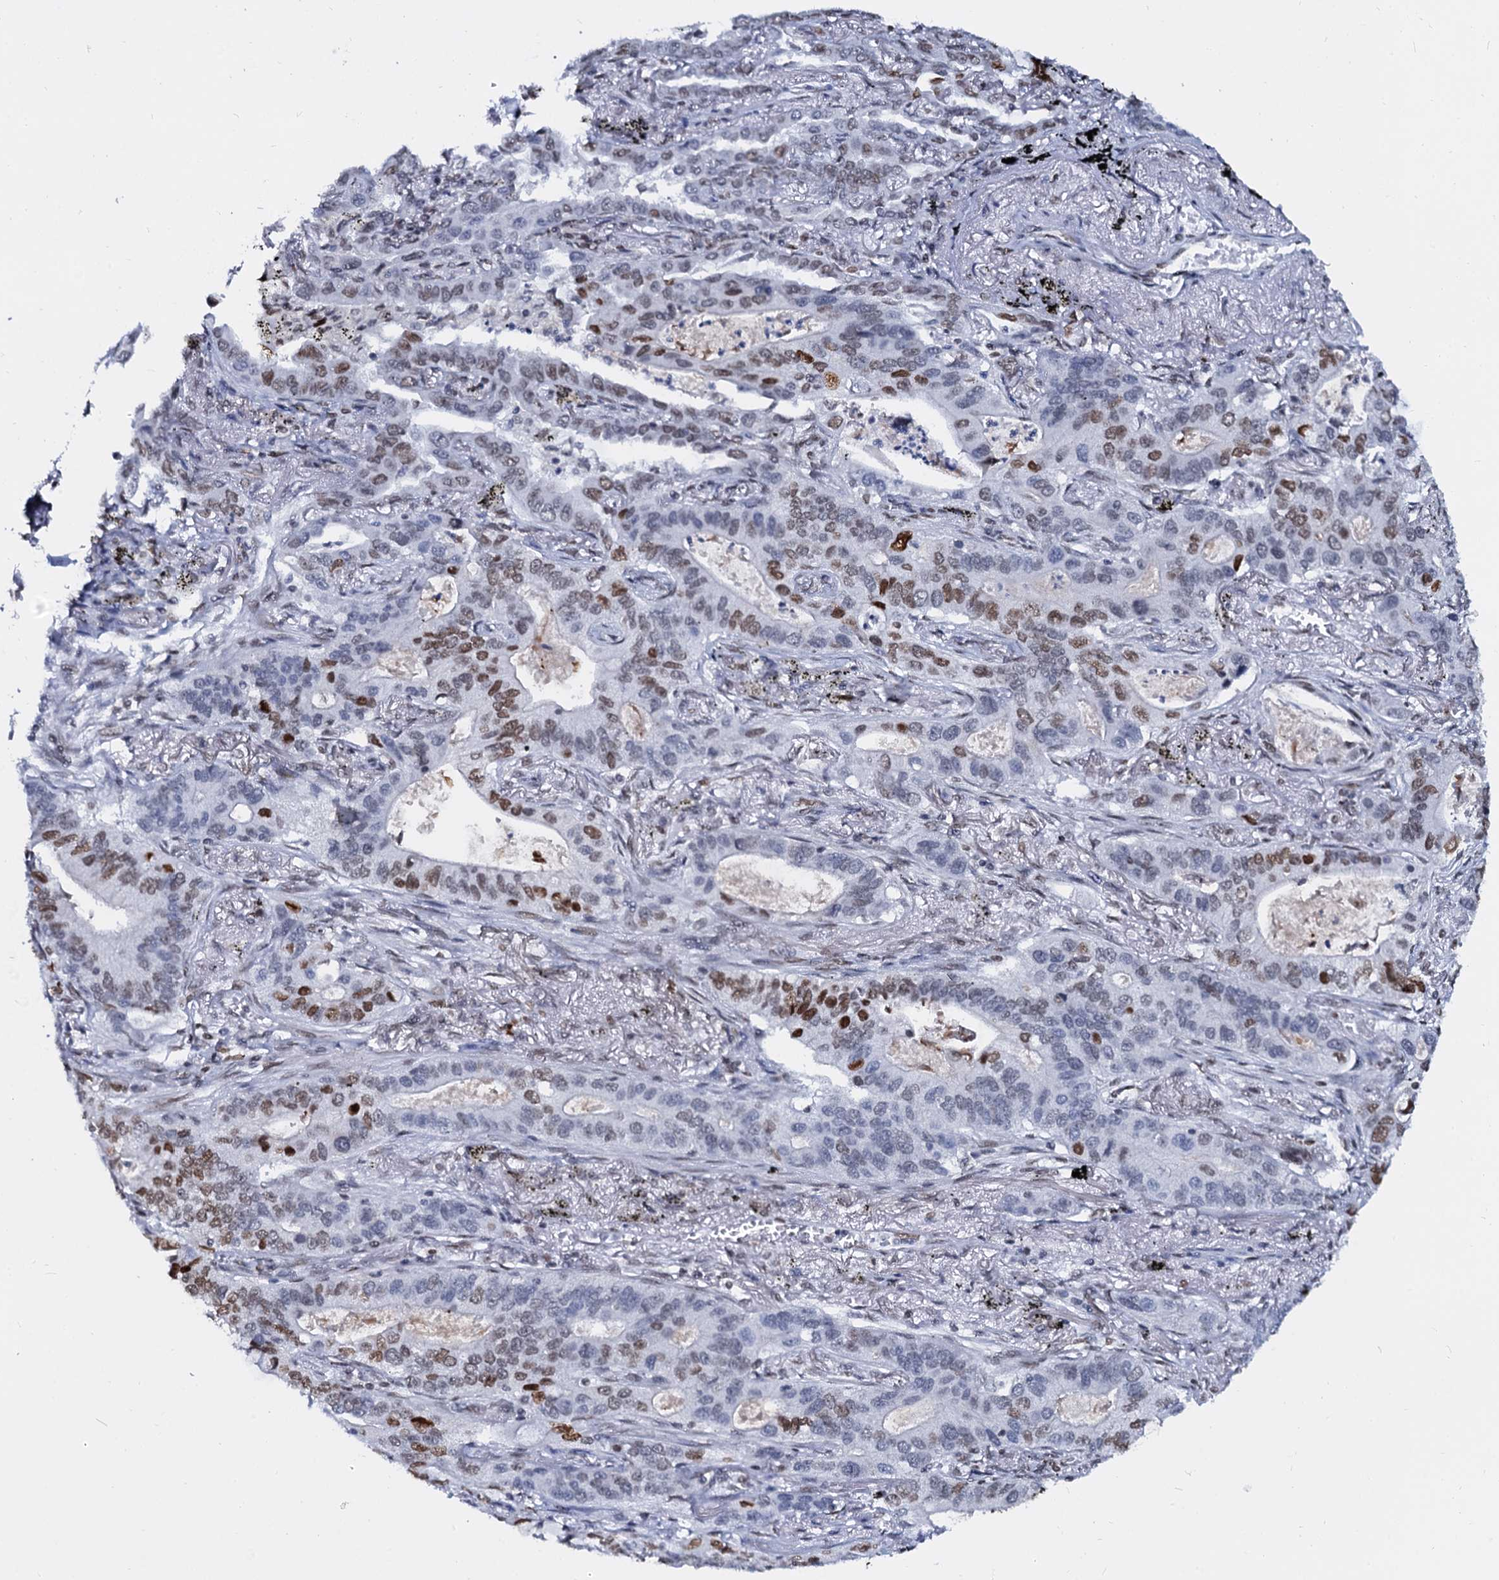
{"staining": {"intensity": "moderate", "quantity": "25%-75%", "location": "nuclear"}, "tissue": "lung cancer", "cell_type": "Tumor cells", "image_type": "cancer", "snomed": [{"axis": "morphology", "description": "Adenocarcinoma, NOS"}, {"axis": "topography", "description": "Lung"}], "caption": "Protein staining shows moderate nuclear positivity in about 25%-75% of tumor cells in lung cancer. The protein of interest is stained brown, and the nuclei are stained in blue (DAB IHC with brightfield microscopy, high magnification).", "gene": "CMAS", "patient": {"sex": "male", "age": 67}}